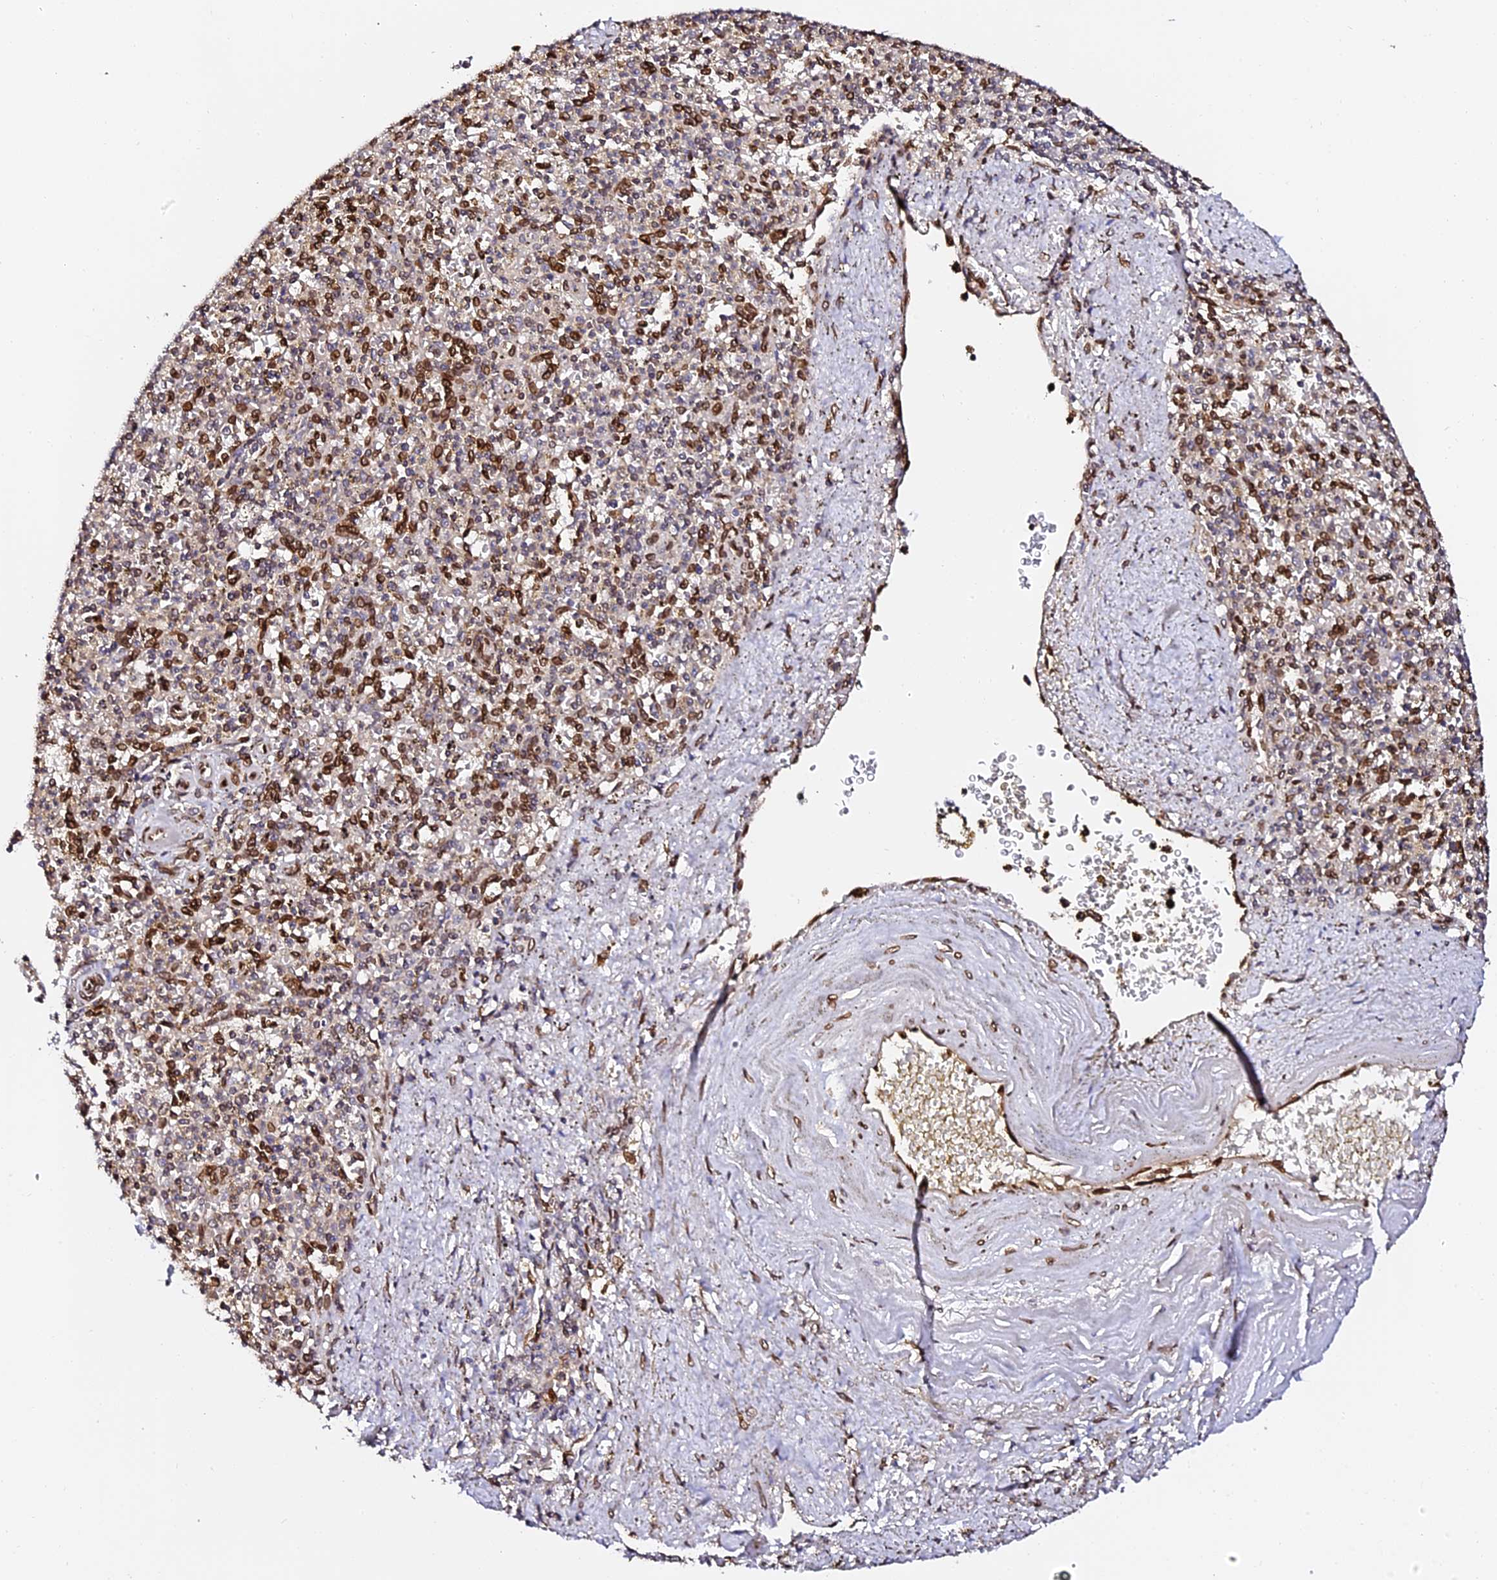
{"staining": {"intensity": "strong", "quantity": "25%-75%", "location": "cytoplasmic/membranous,nuclear"}, "tissue": "spleen", "cell_type": "Cells in red pulp", "image_type": "normal", "snomed": [{"axis": "morphology", "description": "Normal tissue, NOS"}, {"axis": "topography", "description": "Spleen"}], "caption": "IHC (DAB (3,3'-diaminobenzidine)) staining of benign human spleen demonstrates strong cytoplasmic/membranous,nuclear protein expression in approximately 25%-75% of cells in red pulp. The protein of interest is stained brown, and the nuclei are stained in blue (DAB IHC with brightfield microscopy, high magnification).", "gene": "ANAPC5", "patient": {"sex": "male", "age": 72}}